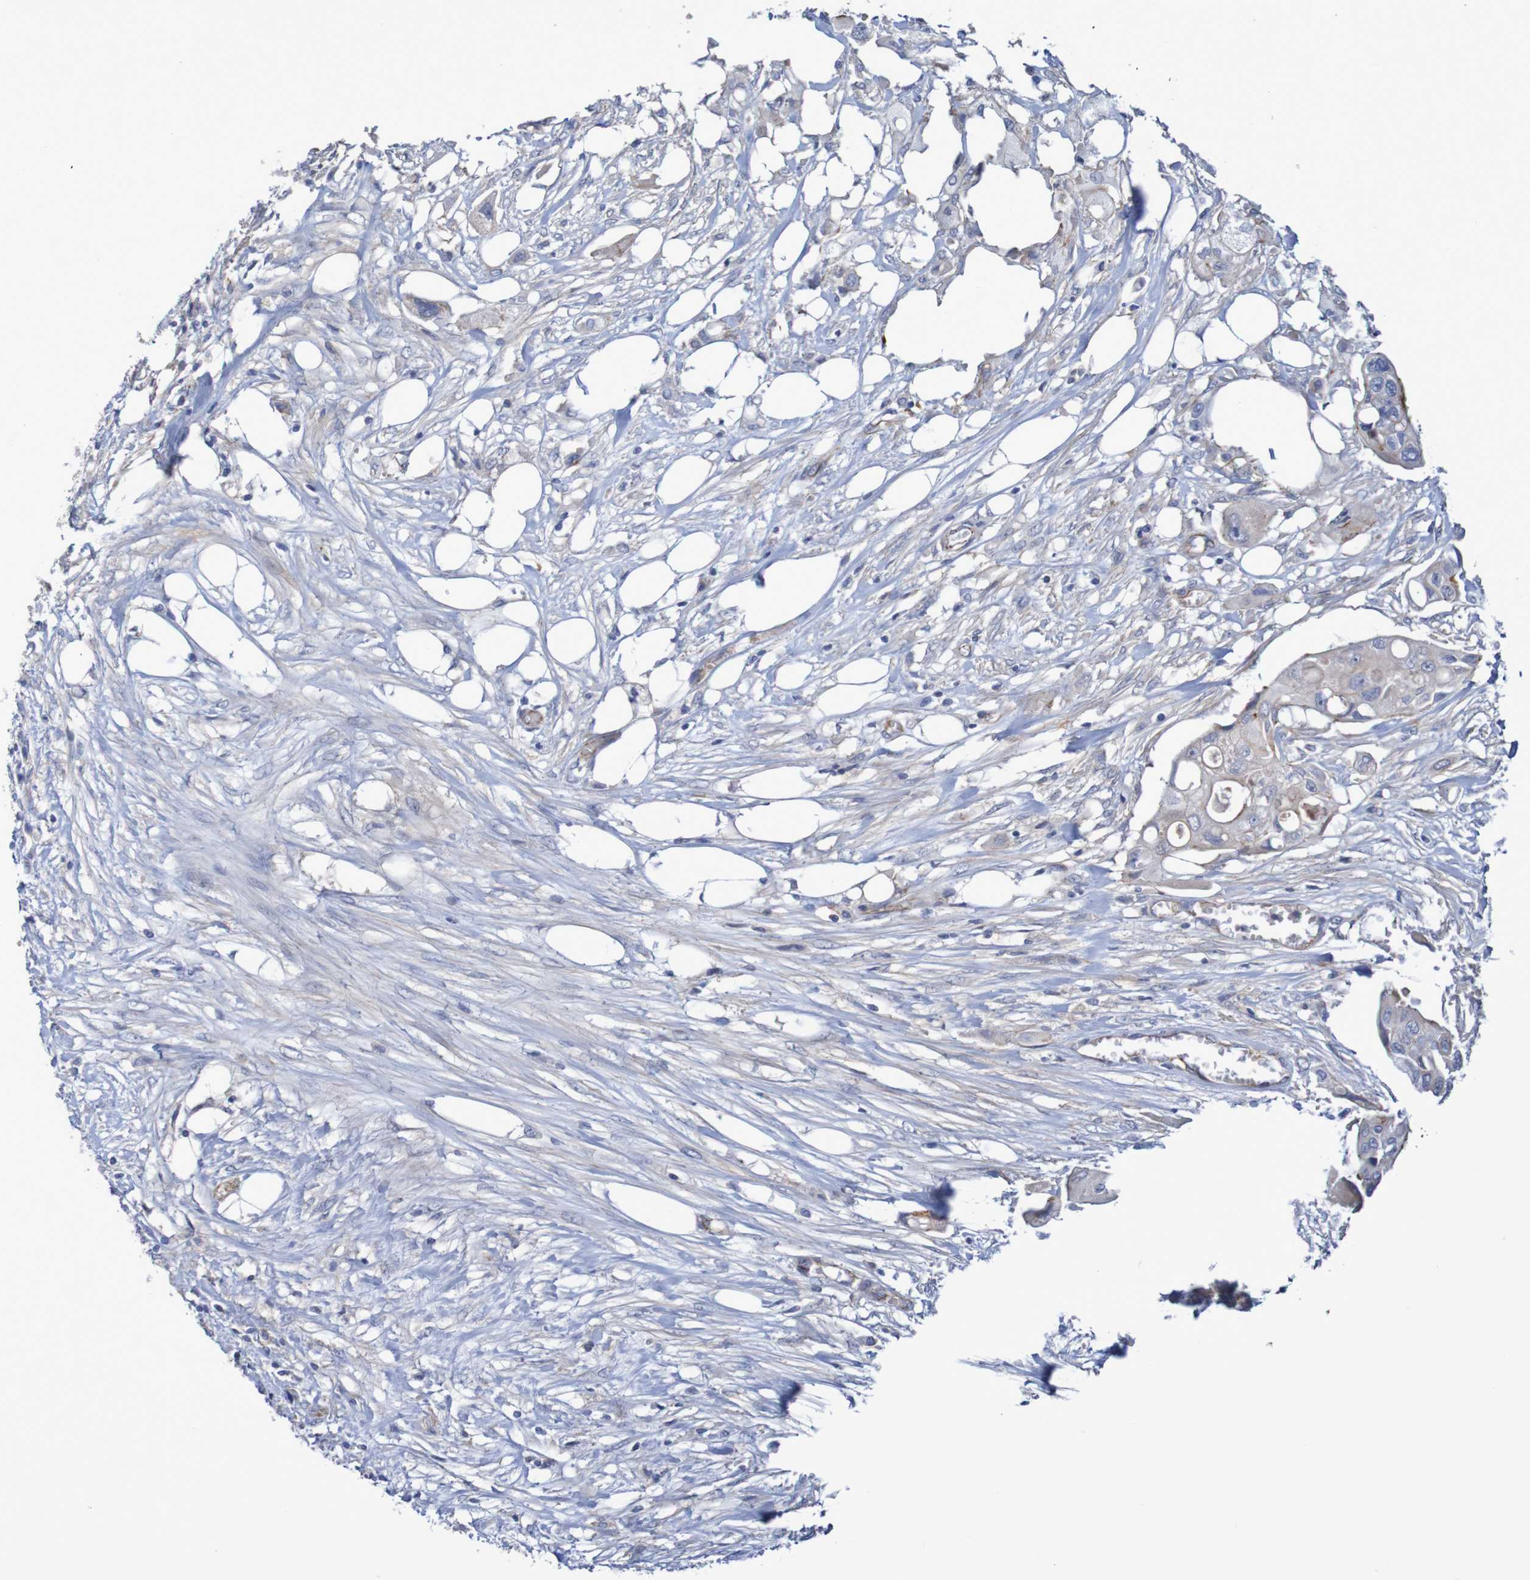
{"staining": {"intensity": "moderate", "quantity": "<25%", "location": "cytoplasmic/membranous"}, "tissue": "colorectal cancer", "cell_type": "Tumor cells", "image_type": "cancer", "snomed": [{"axis": "morphology", "description": "Adenocarcinoma, NOS"}, {"axis": "topography", "description": "Colon"}], "caption": "Protein staining of colorectal adenocarcinoma tissue demonstrates moderate cytoplasmic/membranous expression in approximately <25% of tumor cells.", "gene": "NECTIN2", "patient": {"sex": "female", "age": 57}}